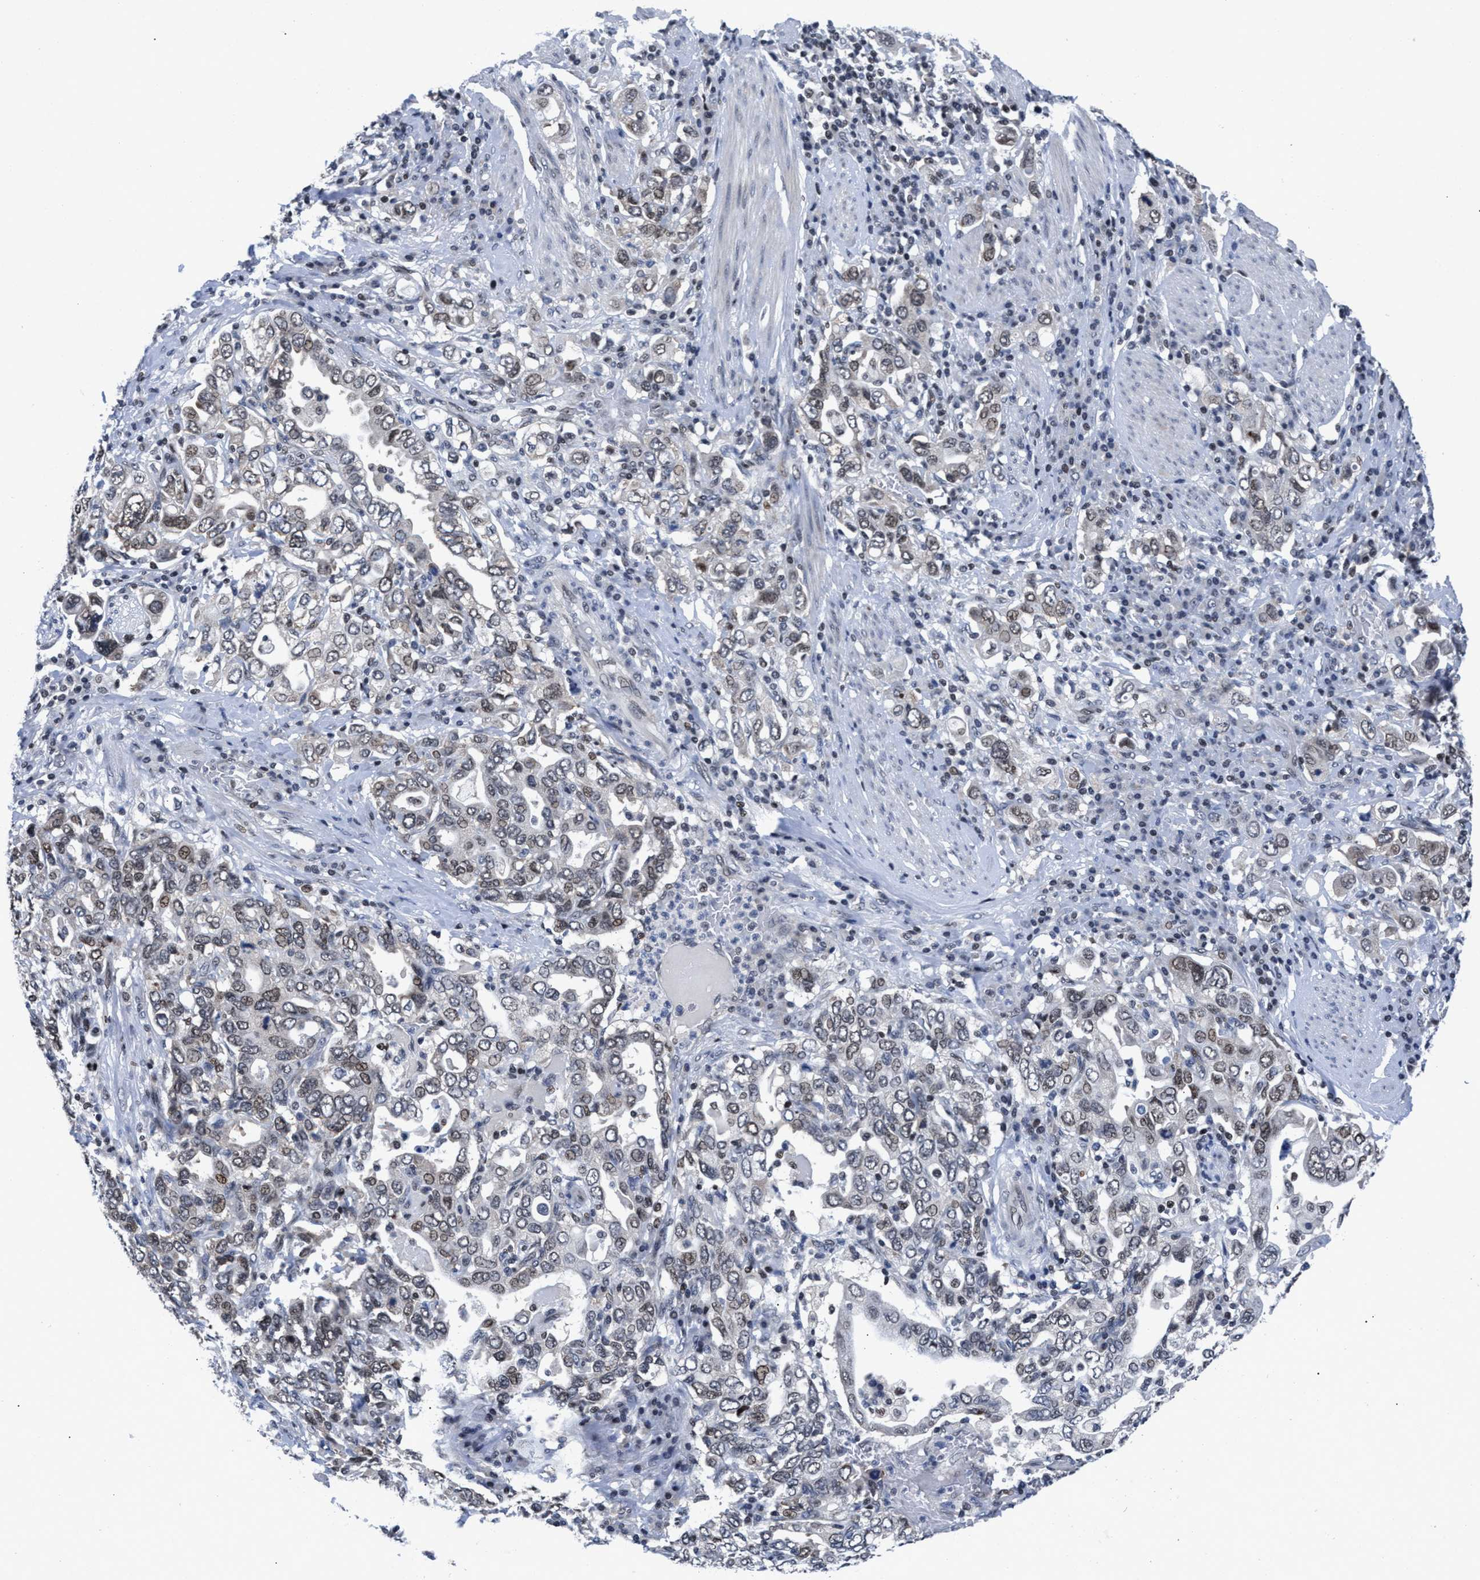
{"staining": {"intensity": "weak", "quantity": "<25%", "location": "nuclear"}, "tissue": "stomach cancer", "cell_type": "Tumor cells", "image_type": "cancer", "snomed": [{"axis": "morphology", "description": "Adenocarcinoma, NOS"}, {"axis": "topography", "description": "Stomach, upper"}], "caption": "Immunohistochemical staining of human stomach cancer reveals no significant expression in tumor cells.", "gene": "WDR81", "patient": {"sex": "male", "age": 62}}